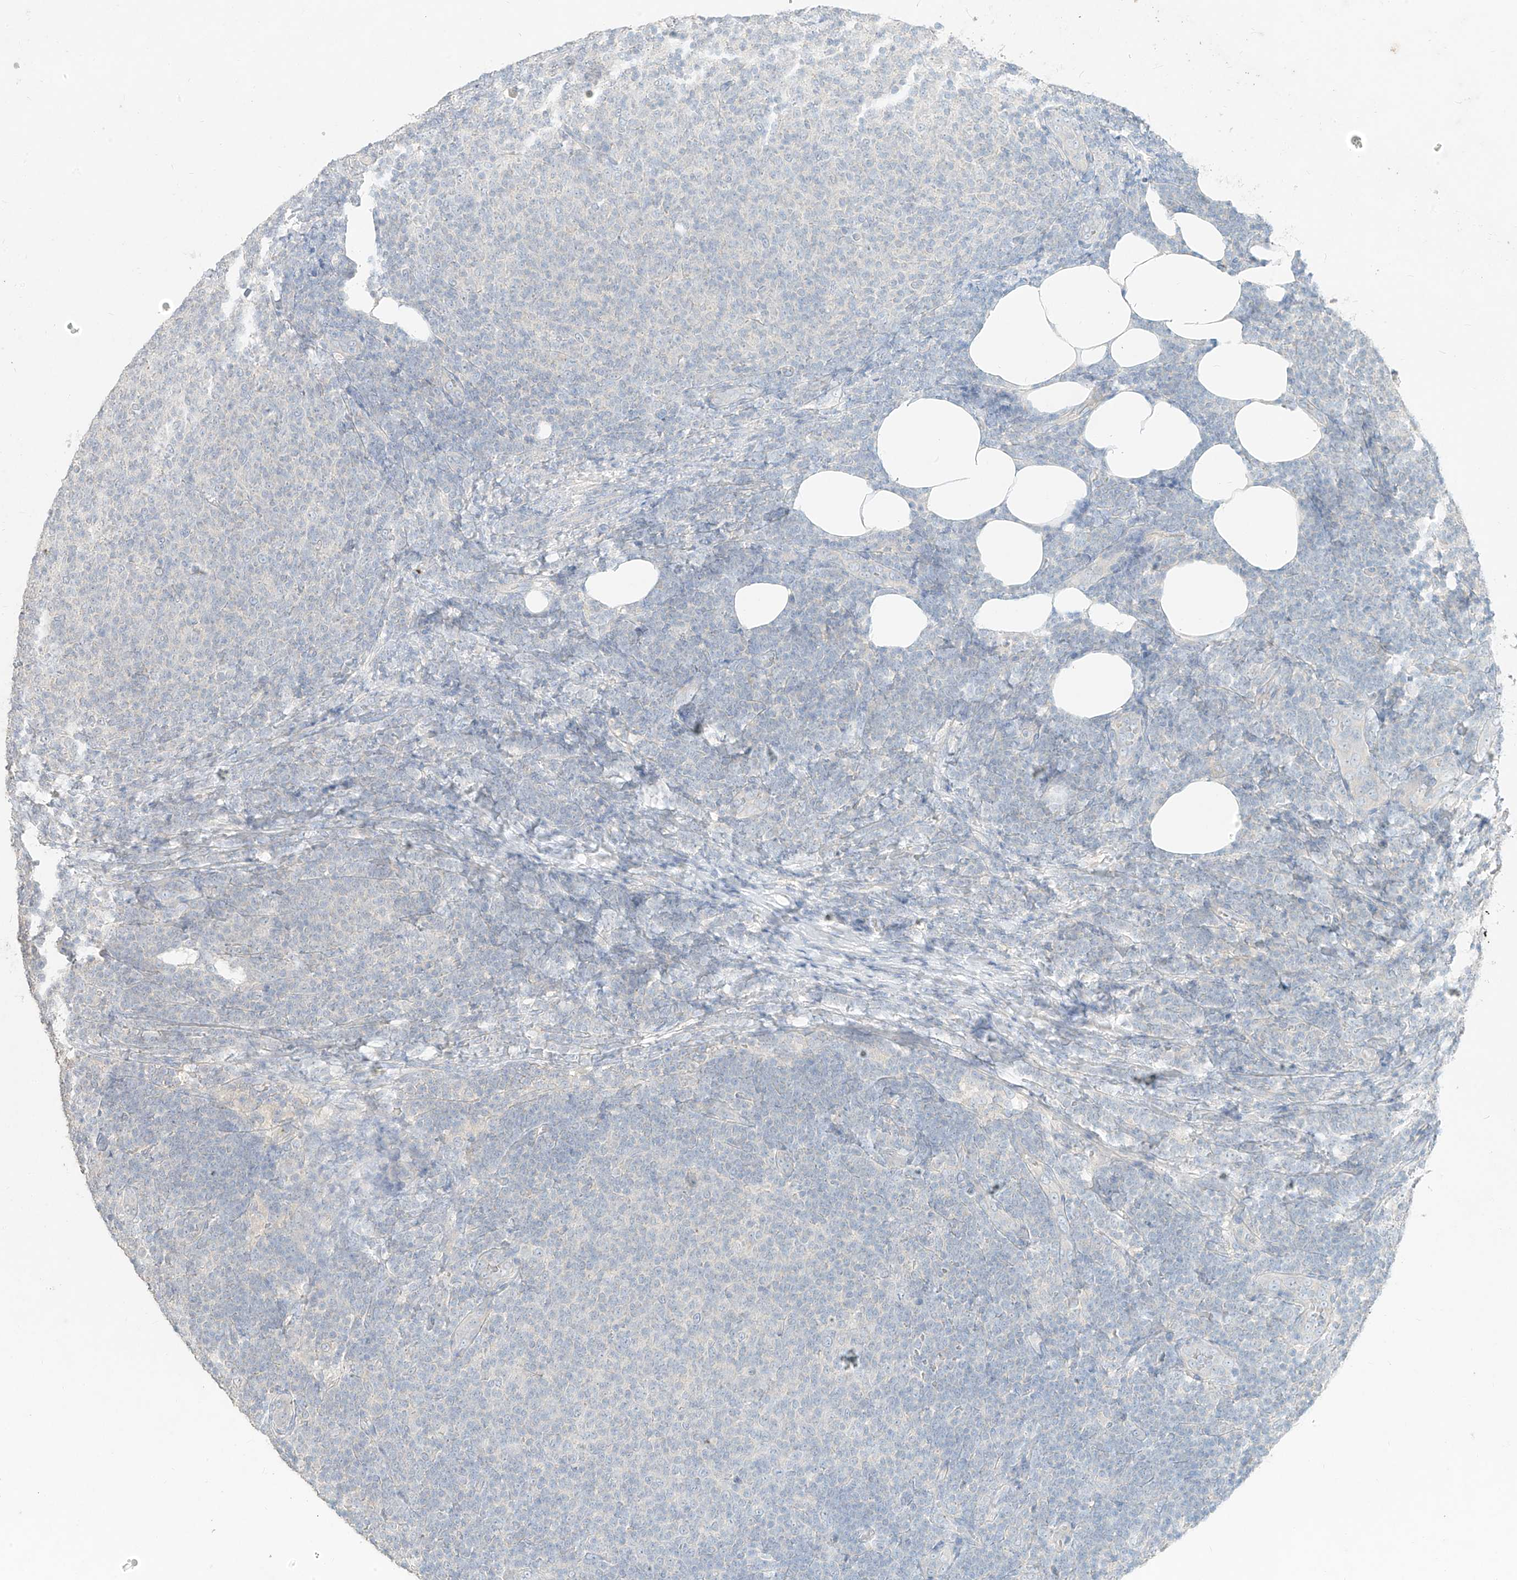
{"staining": {"intensity": "negative", "quantity": "none", "location": "none"}, "tissue": "lymphoma", "cell_type": "Tumor cells", "image_type": "cancer", "snomed": [{"axis": "morphology", "description": "Malignant lymphoma, non-Hodgkin's type, Low grade"}, {"axis": "topography", "description": "Lymph node"}], "caption": "IHC micrograph of neoplastic tissue: malignant lymphoma, non-Hodgkin's type (low-grade) stained with DAB (3,3'-diaminobenzidine) exhibits no significant protein staining in tumor cells. The staining was performed using DAB (3,3'-diaminobenzidine) to visualize the protein expression in brown, while the nuclei were stained in blue with hematoxylin (Magnification: 20x).", "gene": "ZZEF1", "patient": {"sex": "male", "age": 66}}